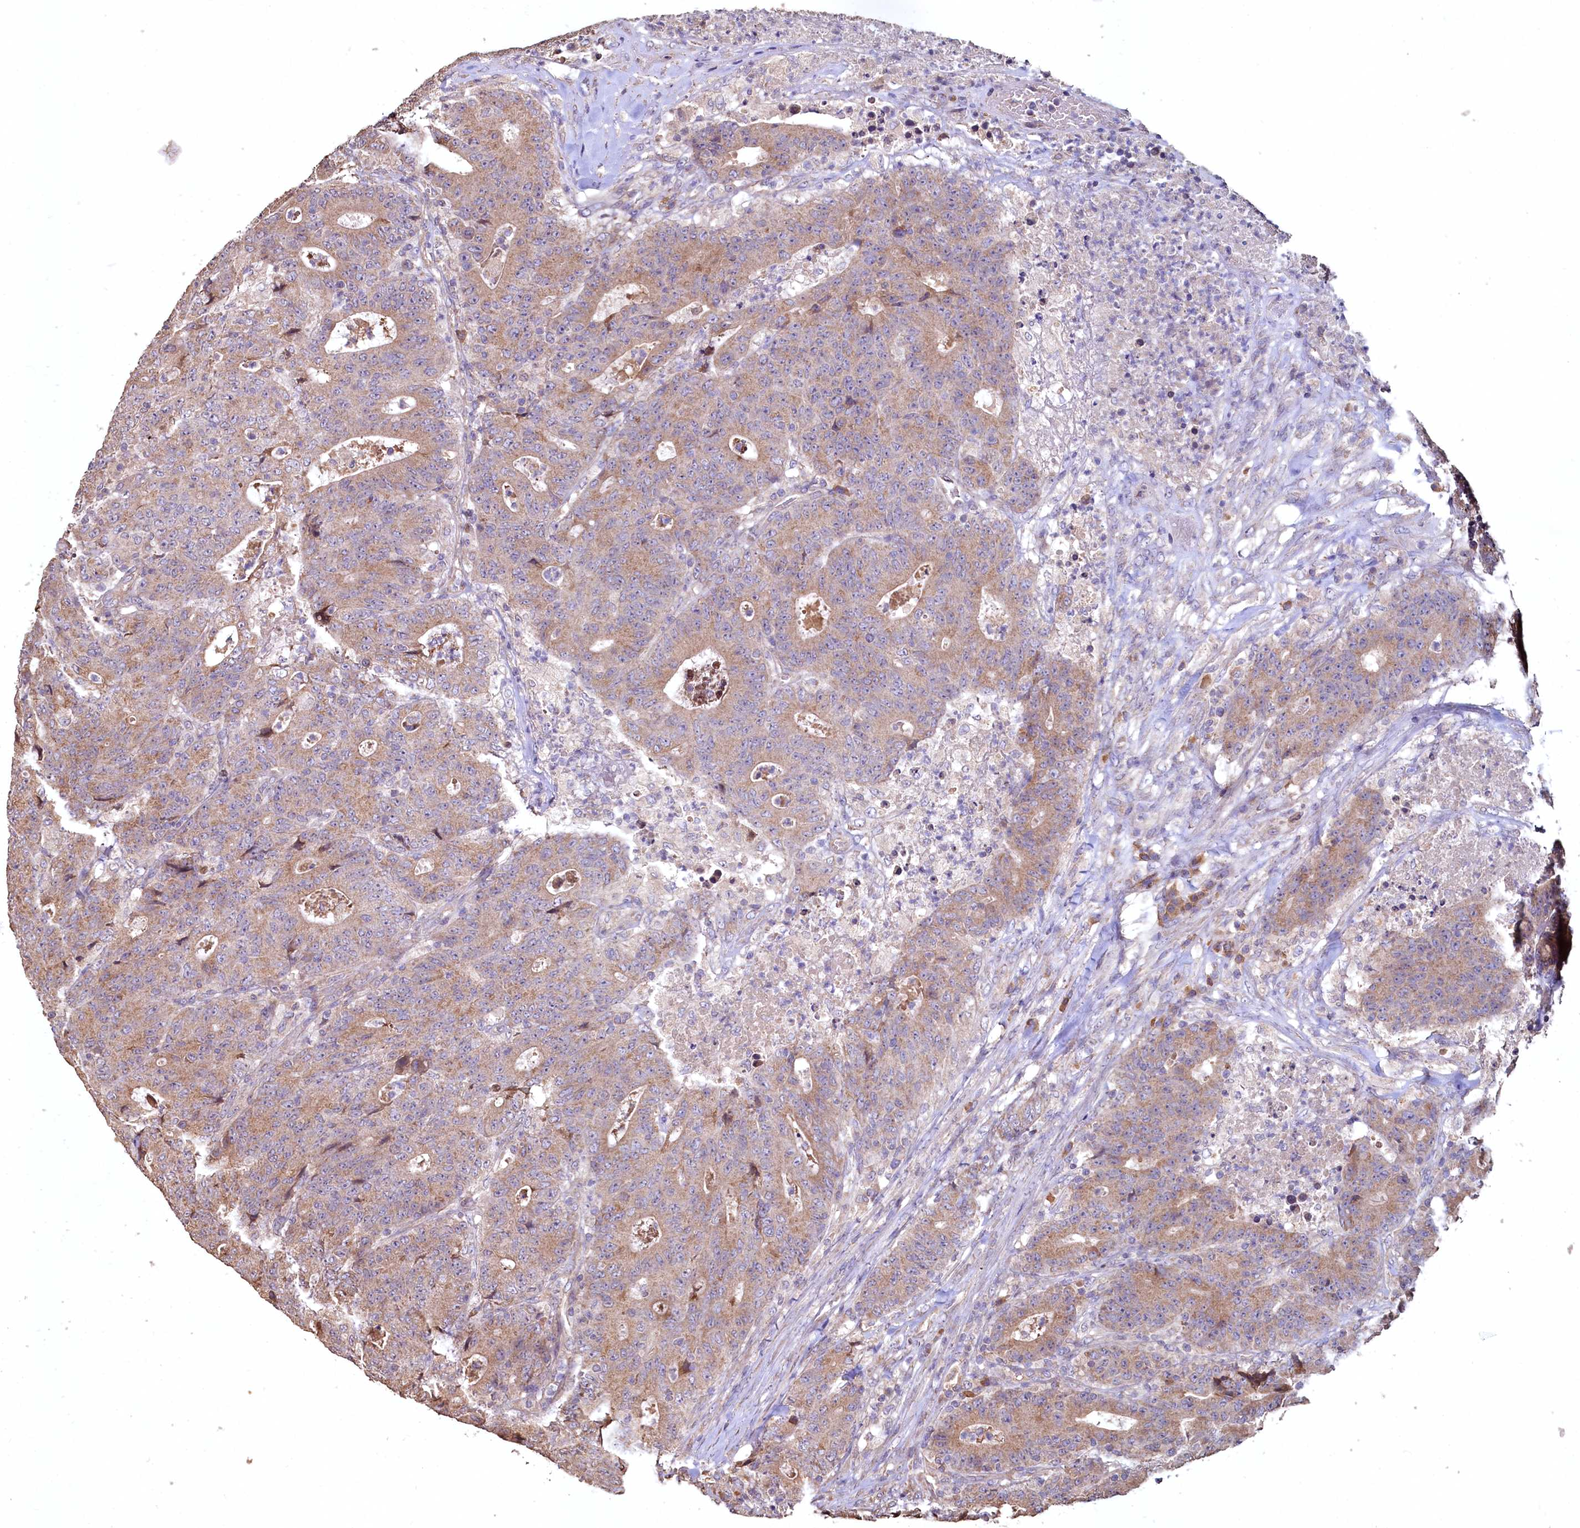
{"staining": {"intensity": "moderate", "quantity": "25%-75%", "location": "cytoplasmic/membranous"}, "tissue": "colorectal cancer", "cell_type": "Tumor cells", "image_type": "cancer", "snomed": [{"axis": "morphology", "description": "Adenocarcinoma, NOS"}, {"axis": "topography", "description": "Colon"}], "caption": "Immunohistochemistry (IHC) micrograph of colorectal cancer (adenocarcinoma) stained for a protein (brown), which reveals medium levels of moderate cytoplasmic/membranous positivity in approximately 25%-75% of tumor cells.", "gene": "FUNDC1", "patient": {"sex": "female", "age": 75}}